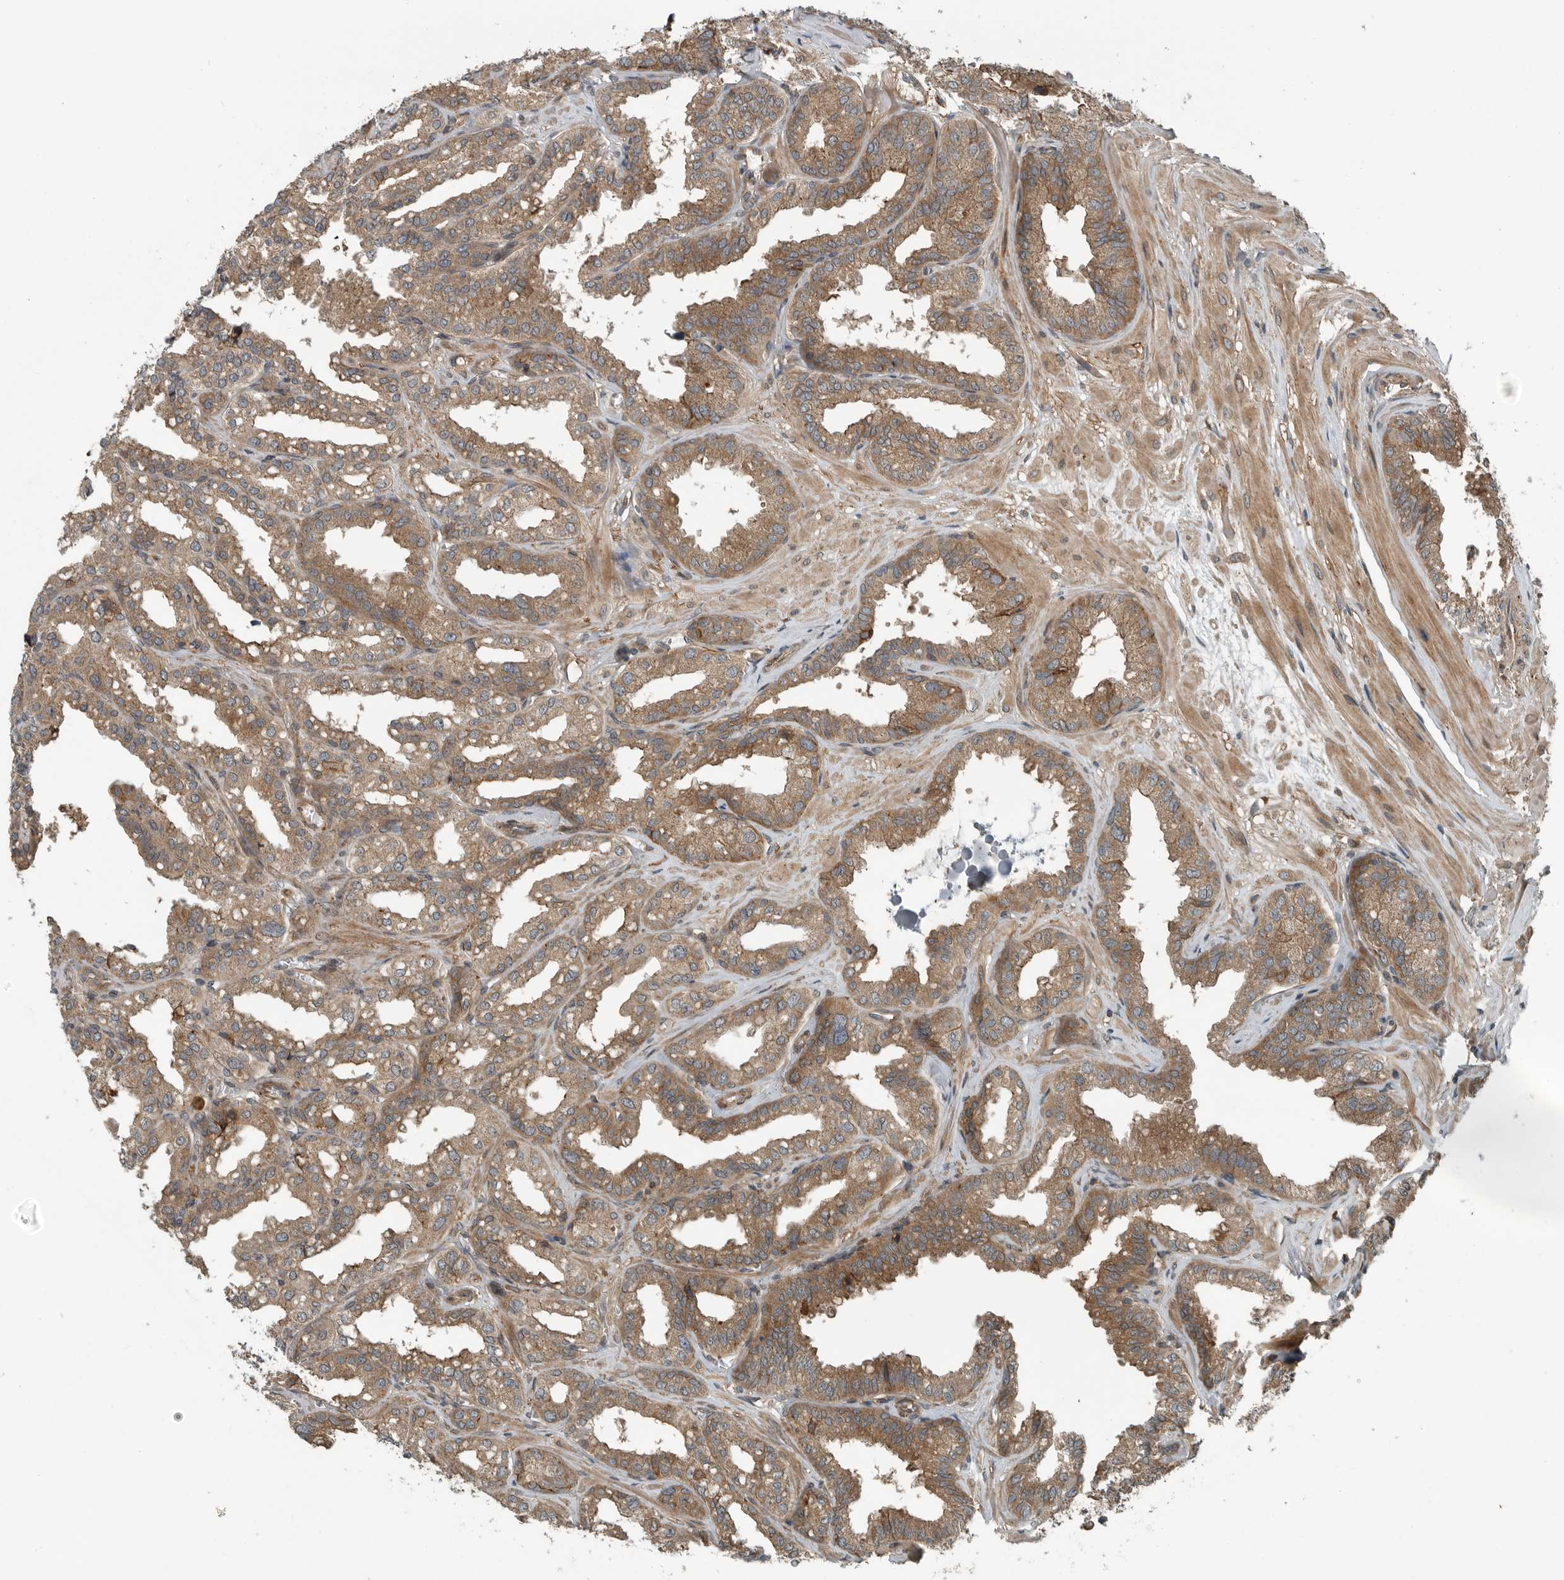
{"staining": {"intensity": "moderate", "quantity": ">75%", "location": "cytoplasmic/membranous"}, "tissue": "seminal vesicle", "cell_type": "Glandular cells", "image_type": "normal", "snomed": [{"axis": "morphology", "description": "Normal tissue, NOS"}, {"axis": "topography", "description": "Prostate"}, {"axis": "topography", "description": "Seminal veicle"}], "caption": "IHC histopathology image of benign human seminal vesicle stained for a protein (brown), which demonstrates medium levels of moderate cytoplasmic/membranous positivity in approximately >75% of glandular cells.", "gene": "AMFR", "patient": {"sex": "male", "age": 51}}